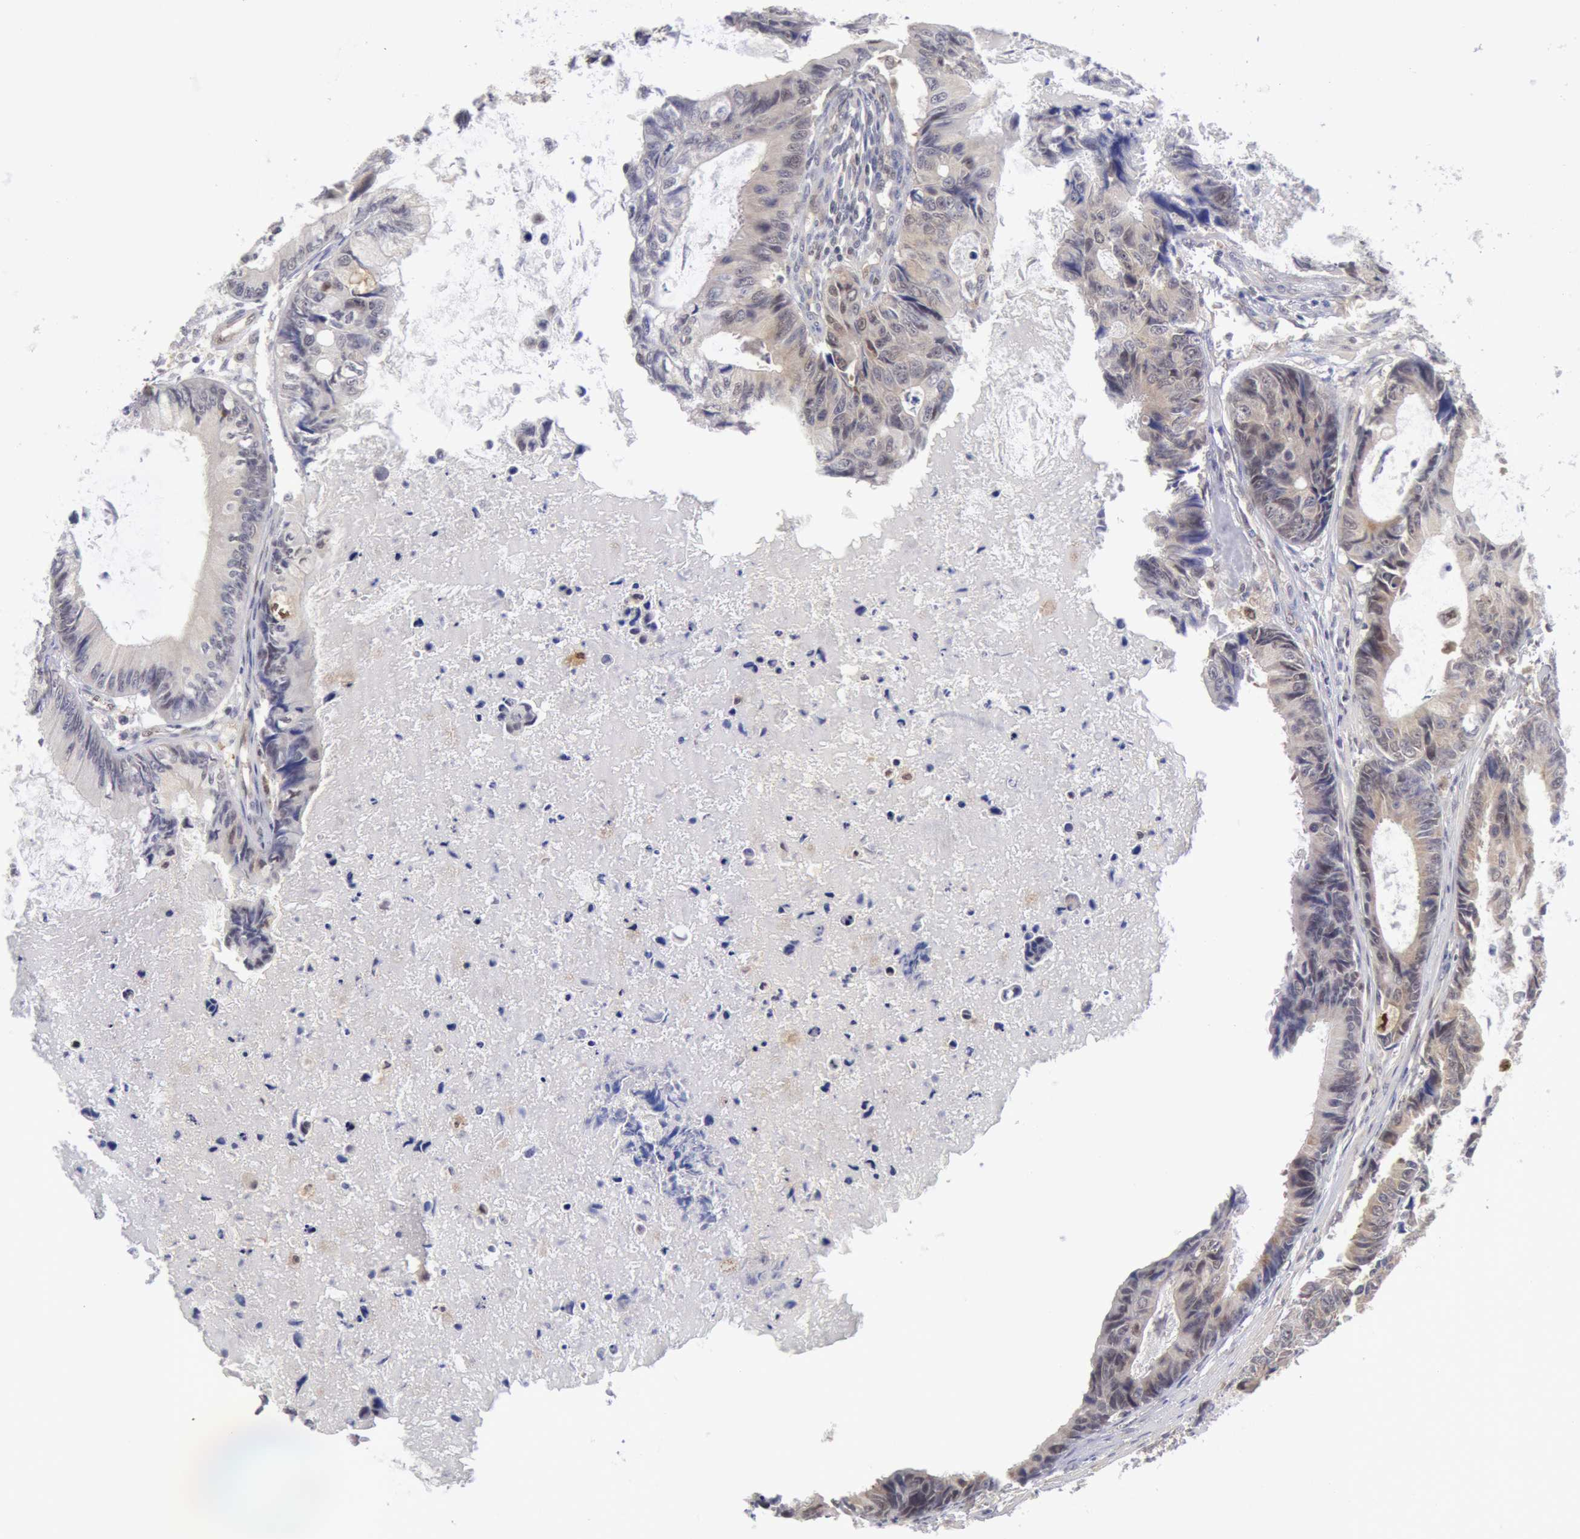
{"staining": {"intensity": "negative", "quantity": "none", "location": "none"}, "tissue": "colorectal cancer", "cell_type": "Tumor cells", "image_type": "cancer", "snomed": [{"axis": "morphology", "description": "Adenocarcinoma, NOS"}, {"axis": "topography", "description": "Rectum"}], "caption": "Colorectal cancer stained for a protein using immunohistochemistry reveals no staining tumor cells.", "gene": "TXNRD1", "patient": {"sex": "female", "age": 98}}